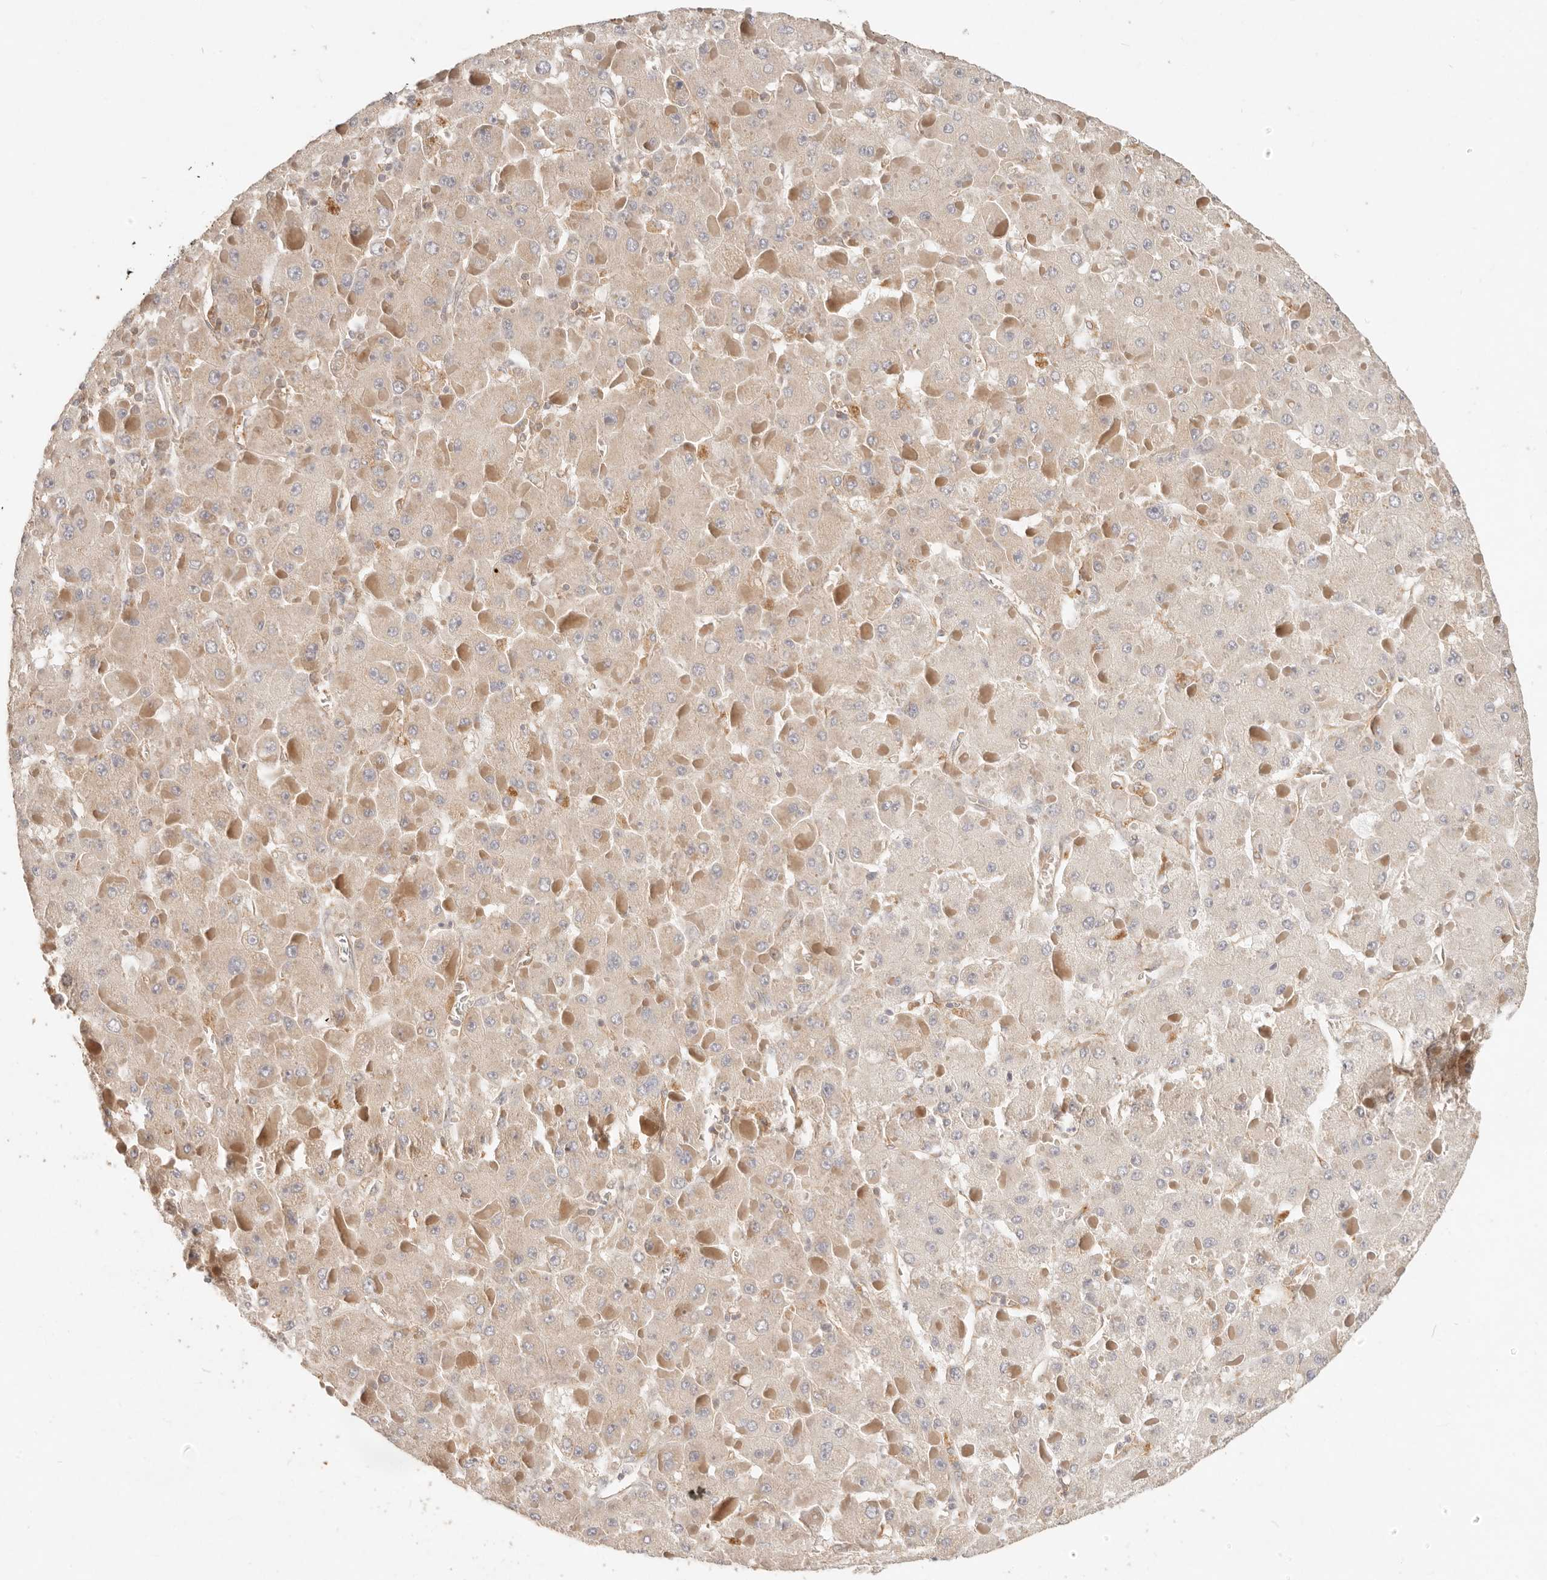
{"staining": {"intensity": "weak", "quantity": "<25%", "location": "cytoplasmic/membranous"}, "tissue": "liver cancer", "cell_type": "Tumor cells", "image_type": "cancer", "snomed": [{"axis": "morphology", "description": "Carcinoma, Hepatocellular, NOS"}, {"axis": "topography", "description": "Liver"}], "caption": "IHC histopathology image of human liver cancer (hepatocellular carcinoma) stained for a protein (brown), which exhibits no staining in tumor cells. (Immunohistochemistry, brightfield microscopy, high magnification).", "gene": "NECAP2", "patient": {"sex": "female", "age": 73}}